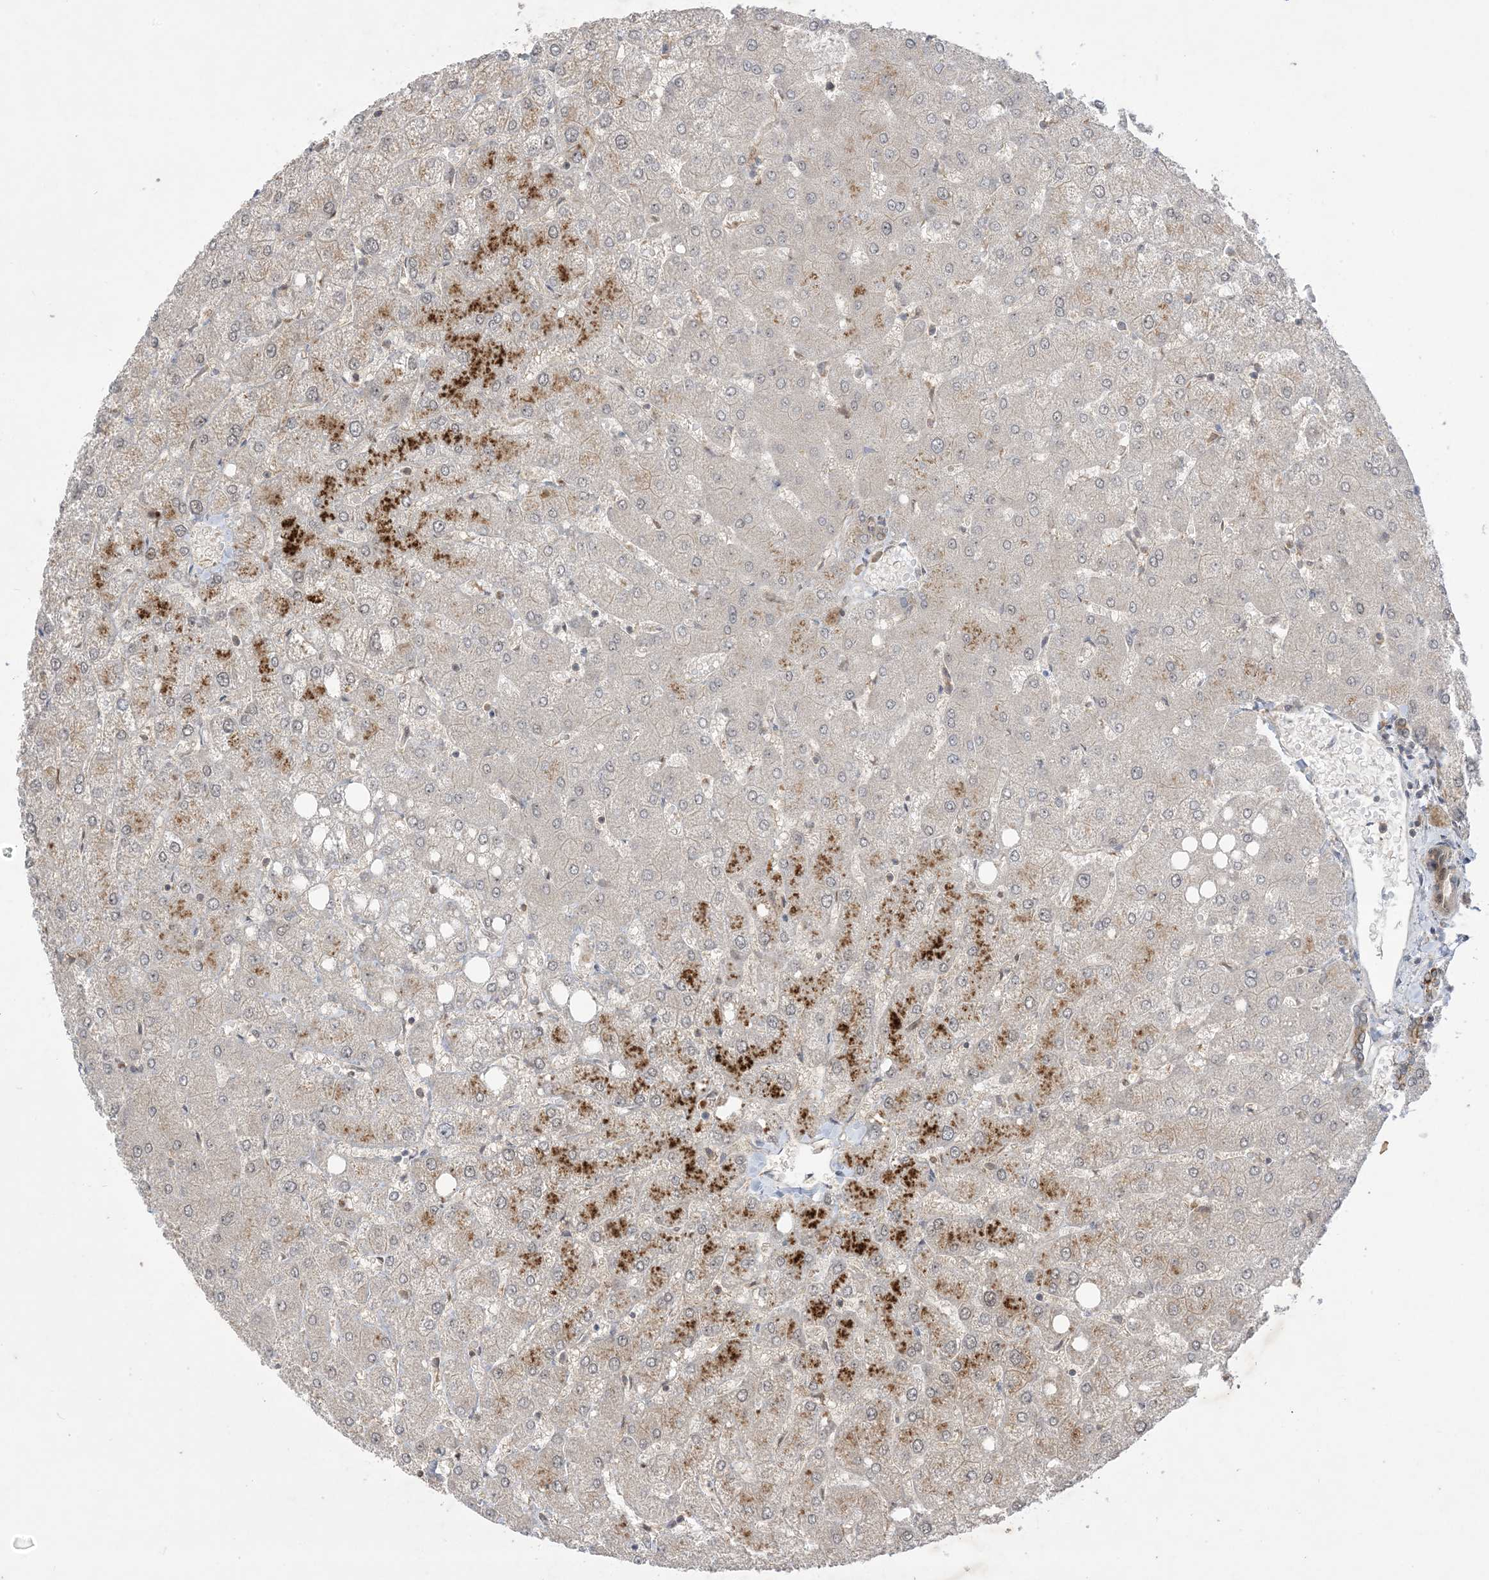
{"staining": {"intensity": "moderate", "quantity": ">75%", "location": "cytoplasmic/membranous"}, "tissue": "liver", "cell_type": "Cholangiocytes", "image_type": "normal", "snomed": [{"axis": "morphology", "description": "Normal tissue, NOS"}, {"axis": "topography", "description": "Liver"}], "caption": "Benign liver shows moderate cytoplasmic/membranous staining in approximately >75% of cholangiocytes Using DAB (3,3'-diaminobenzidine) (brown) and hematoxylin (blue) stains, captured at high magnification using brightfield microscopy..", "gene": "SOGA3", "patient": {"sex": "female", "age": 54}}